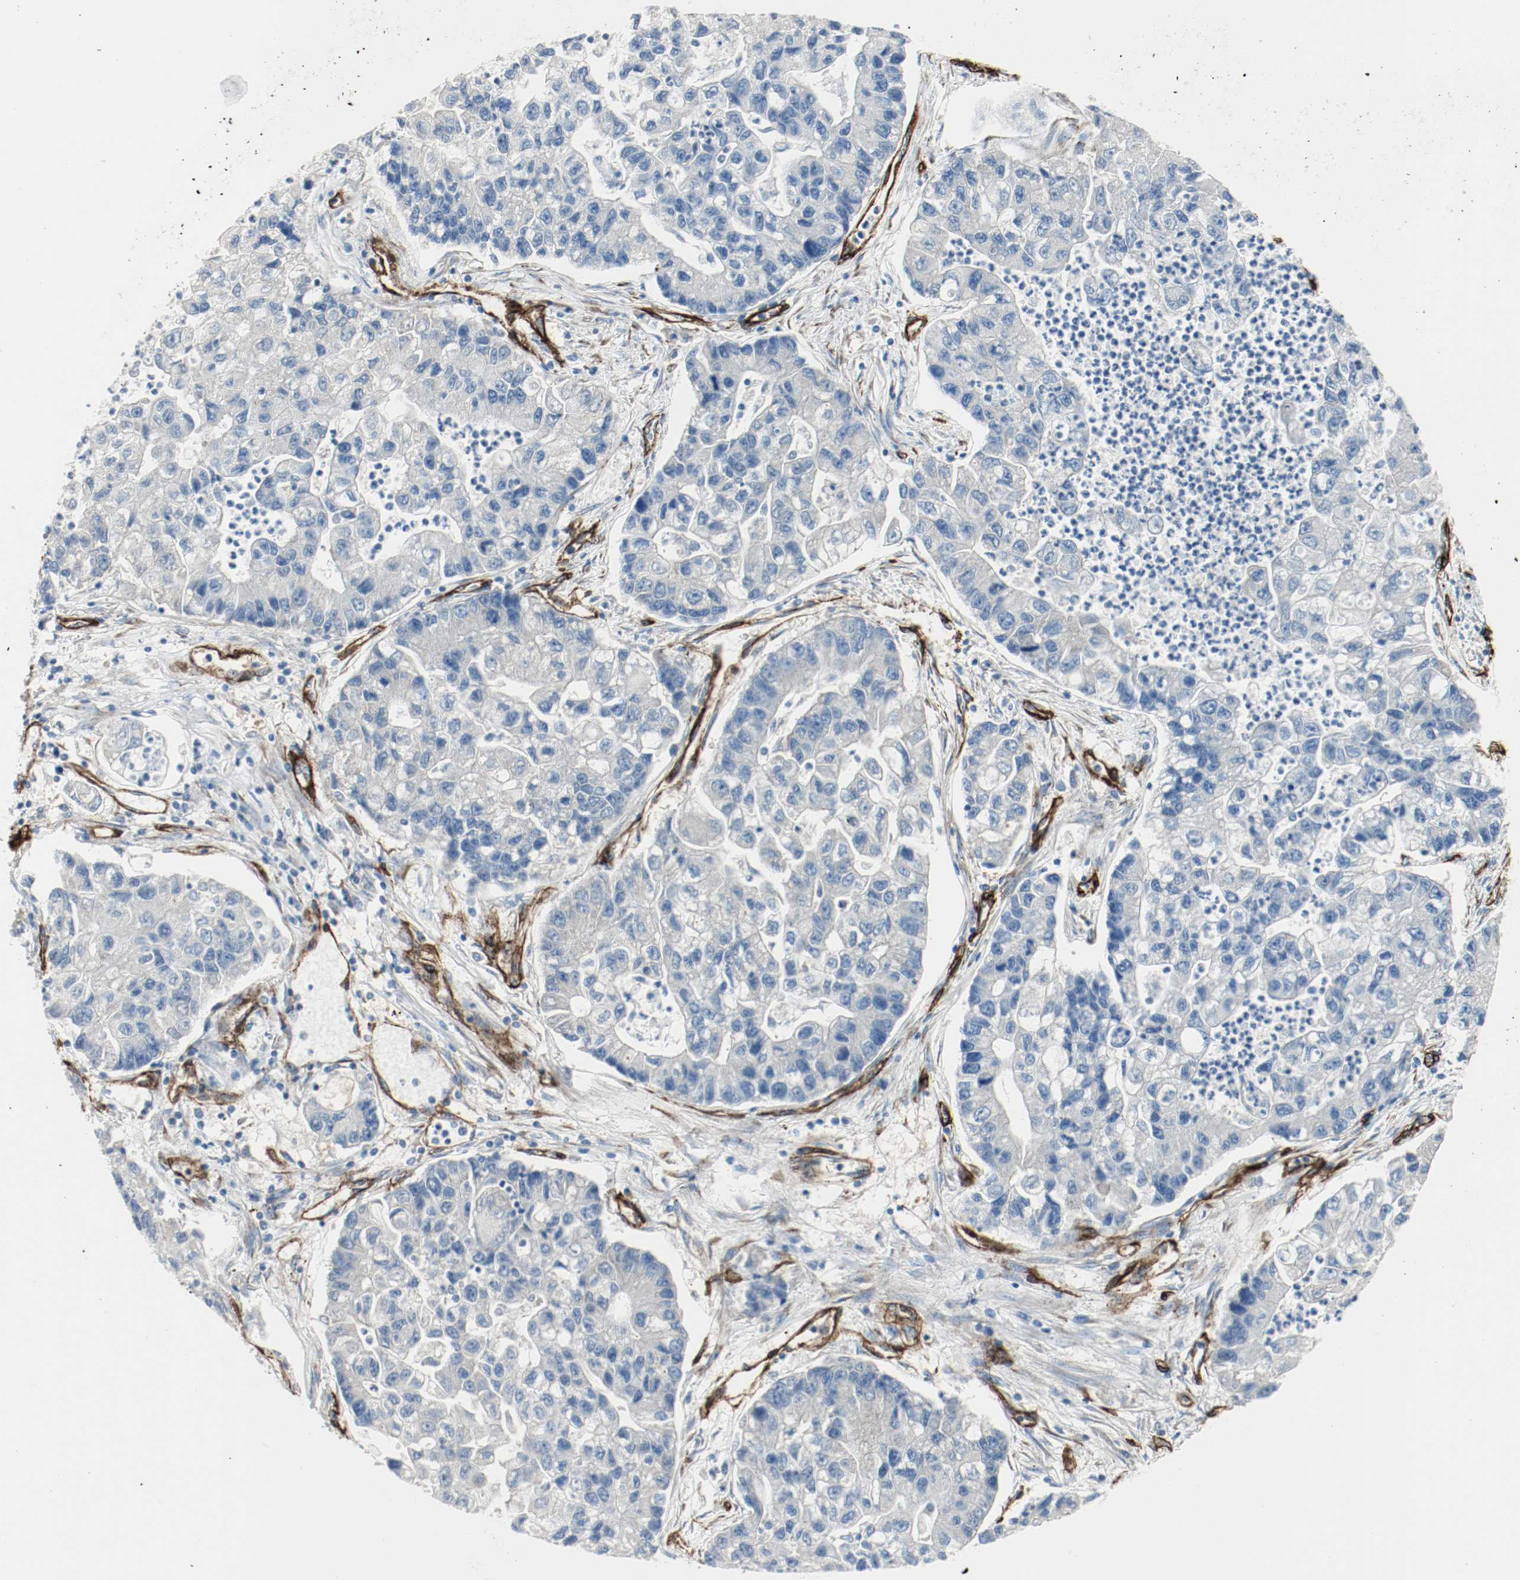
{"staining": {"intensity": "negative", "quantity": "none", "location": "none"}, "tissue": "lung cancer", "cell_type": "Tumor cells", "image_type": "cancer", "snomed": [{"axis": "morphology", "description": "Adenocarcinoma, NOS"}, {"axis": "topography", "description": "Lung"}], "caption": "Immunohistochemistry (IHC) photomicrograph of neoplastic tissue: human lung cancer stained with DAB displays no significant protein staining in tumor cells.", "gene": "LAMB1", "patient": {"sex": "female", "age": 51}}